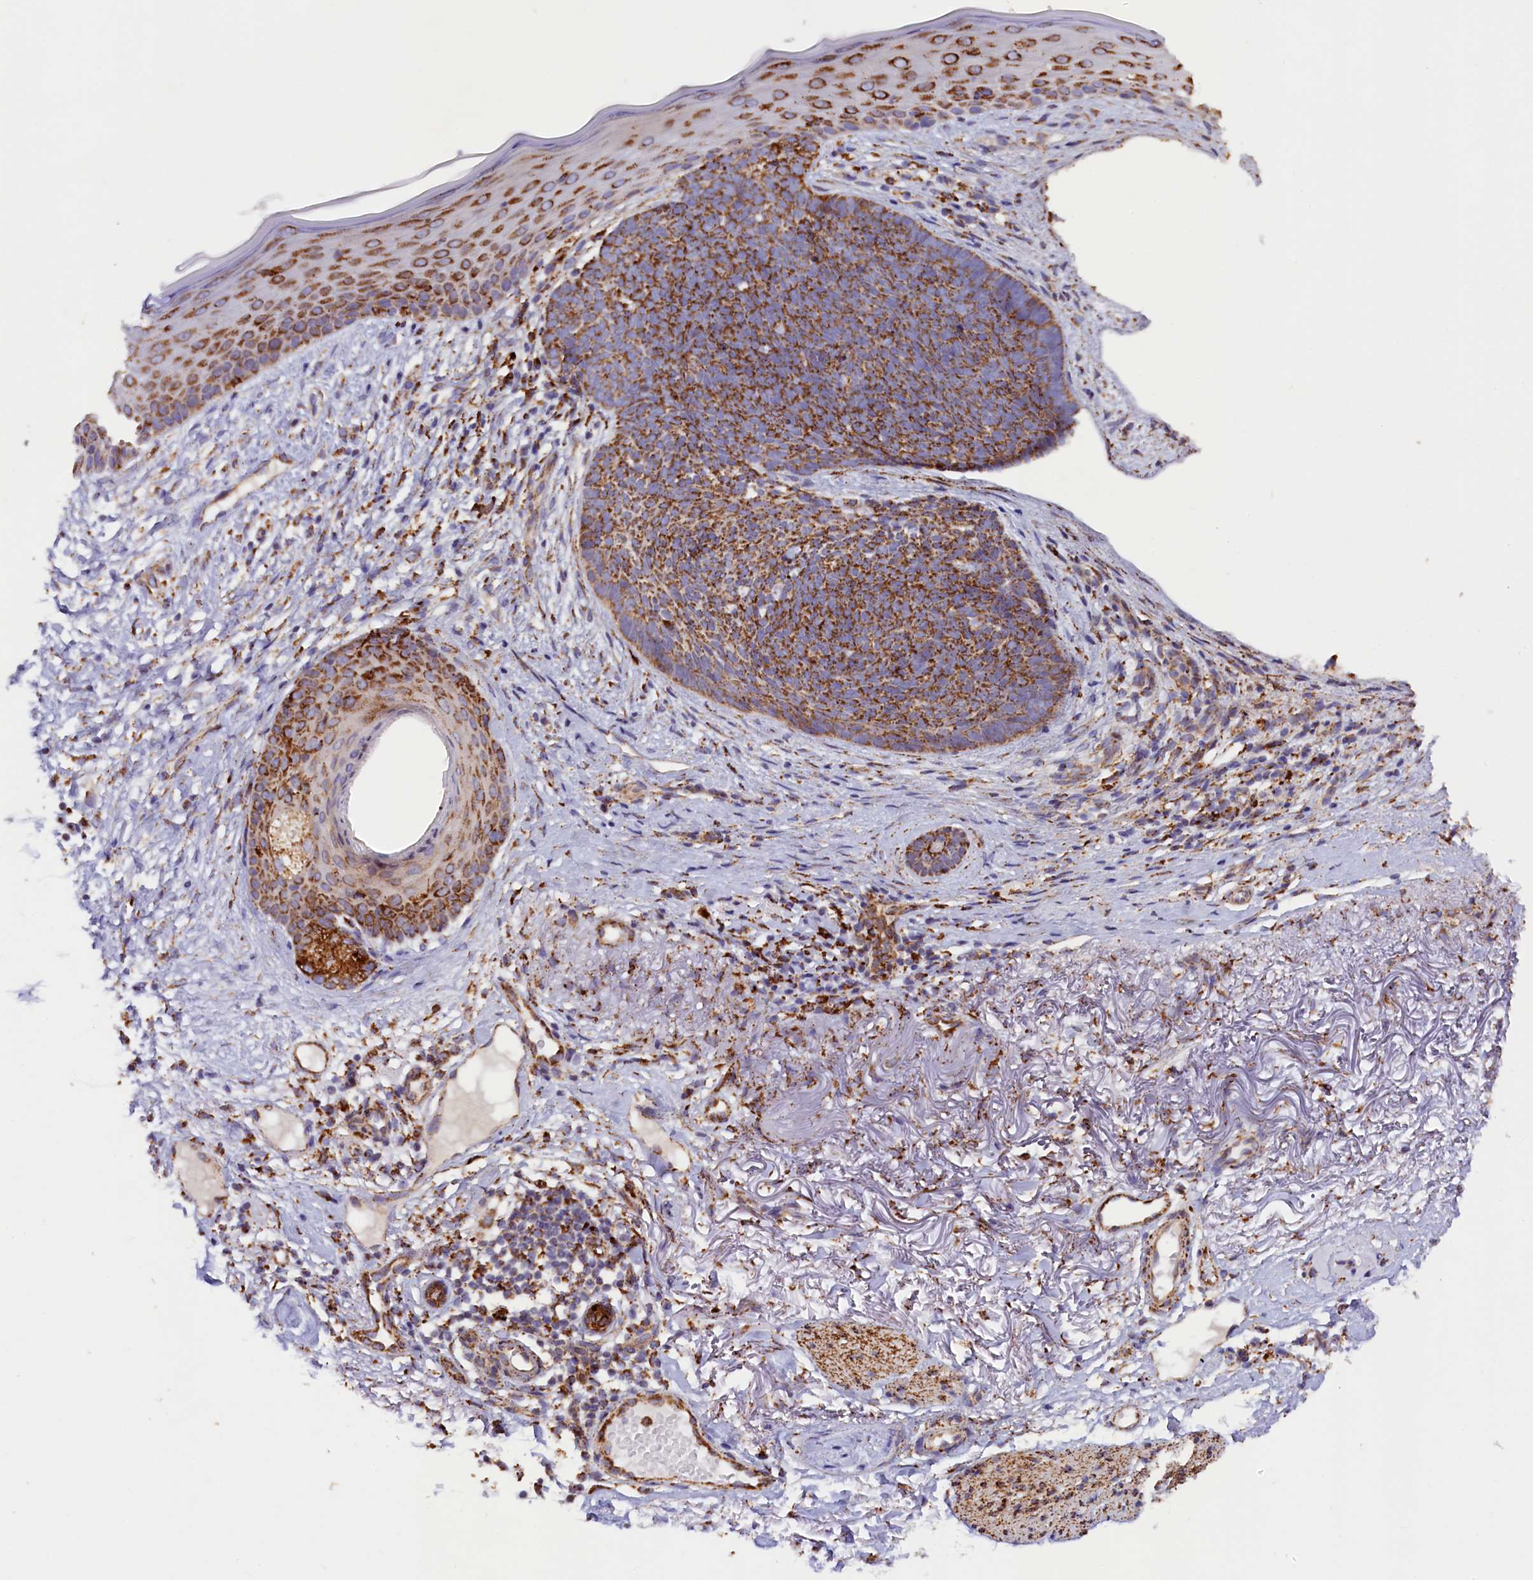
{"staining": {"intensity": "strong", "quantity": ">75%", "location": "cytoplasmic/membranous"}, "tissue": "skin cancer", "cell_type": "Tumor cells", "image_type": "cancer", "snomed": [{"axis": "morphology", "description": "Basal cell carcinoma"}, {"axis": "topography", "description": "Skin"}], "caption": "Tumor cells demonstrate strong cytoplasmic/membranous expression in approximately >75% of cells in skin cancer (basal cell carcinoma). Using DAB (brown) and hematoxylin (blue) stains, captured at high magnification using brightfield microscopy.", "gene": "AKTIP", "patient": {"sex": "female", "age": 70}}